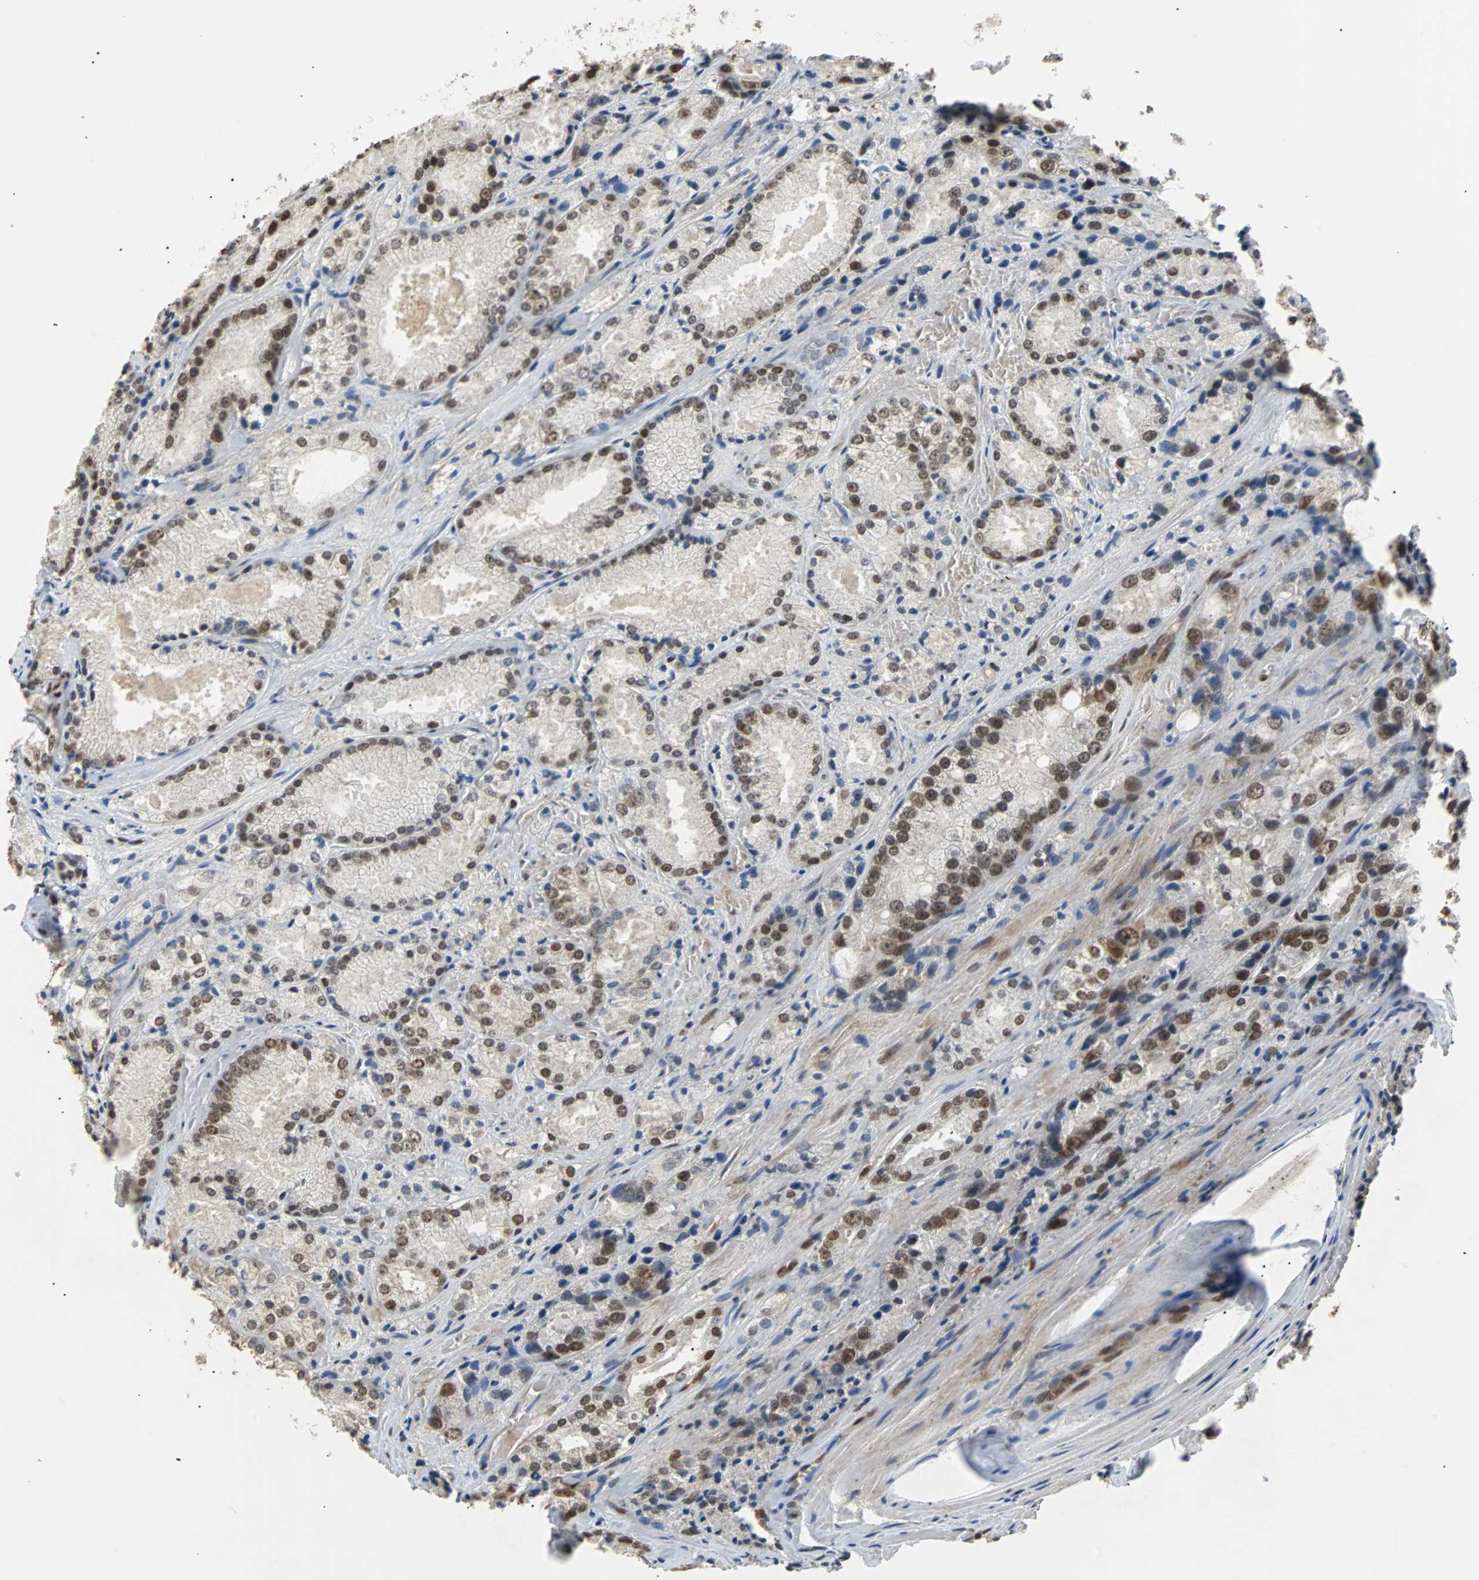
{"staining": {"intensity": "moderate", "quantity": "25%-75%", "location": "nuclear"}, "tissue": "prostate cancer", "cell_type": "Tumor cells", "image_type": "cancer", "snomed": [{"axis": "morphology", "description": "Adenocarcinoma, Low grade"}, {"axis": "topography", "description": "Prostate"}], "caption": "A medium amount of moderate nuclear staining is seen in about 25%-75% of tumor cells in adenocarcinoma (low-grade) (prostate) tissue. Immunohistochemistry (ihc) stains the protein in brown and the nuclei are stained blue.", "gene": "PHC1", "patient": {"sex": "male", "age": 64}}